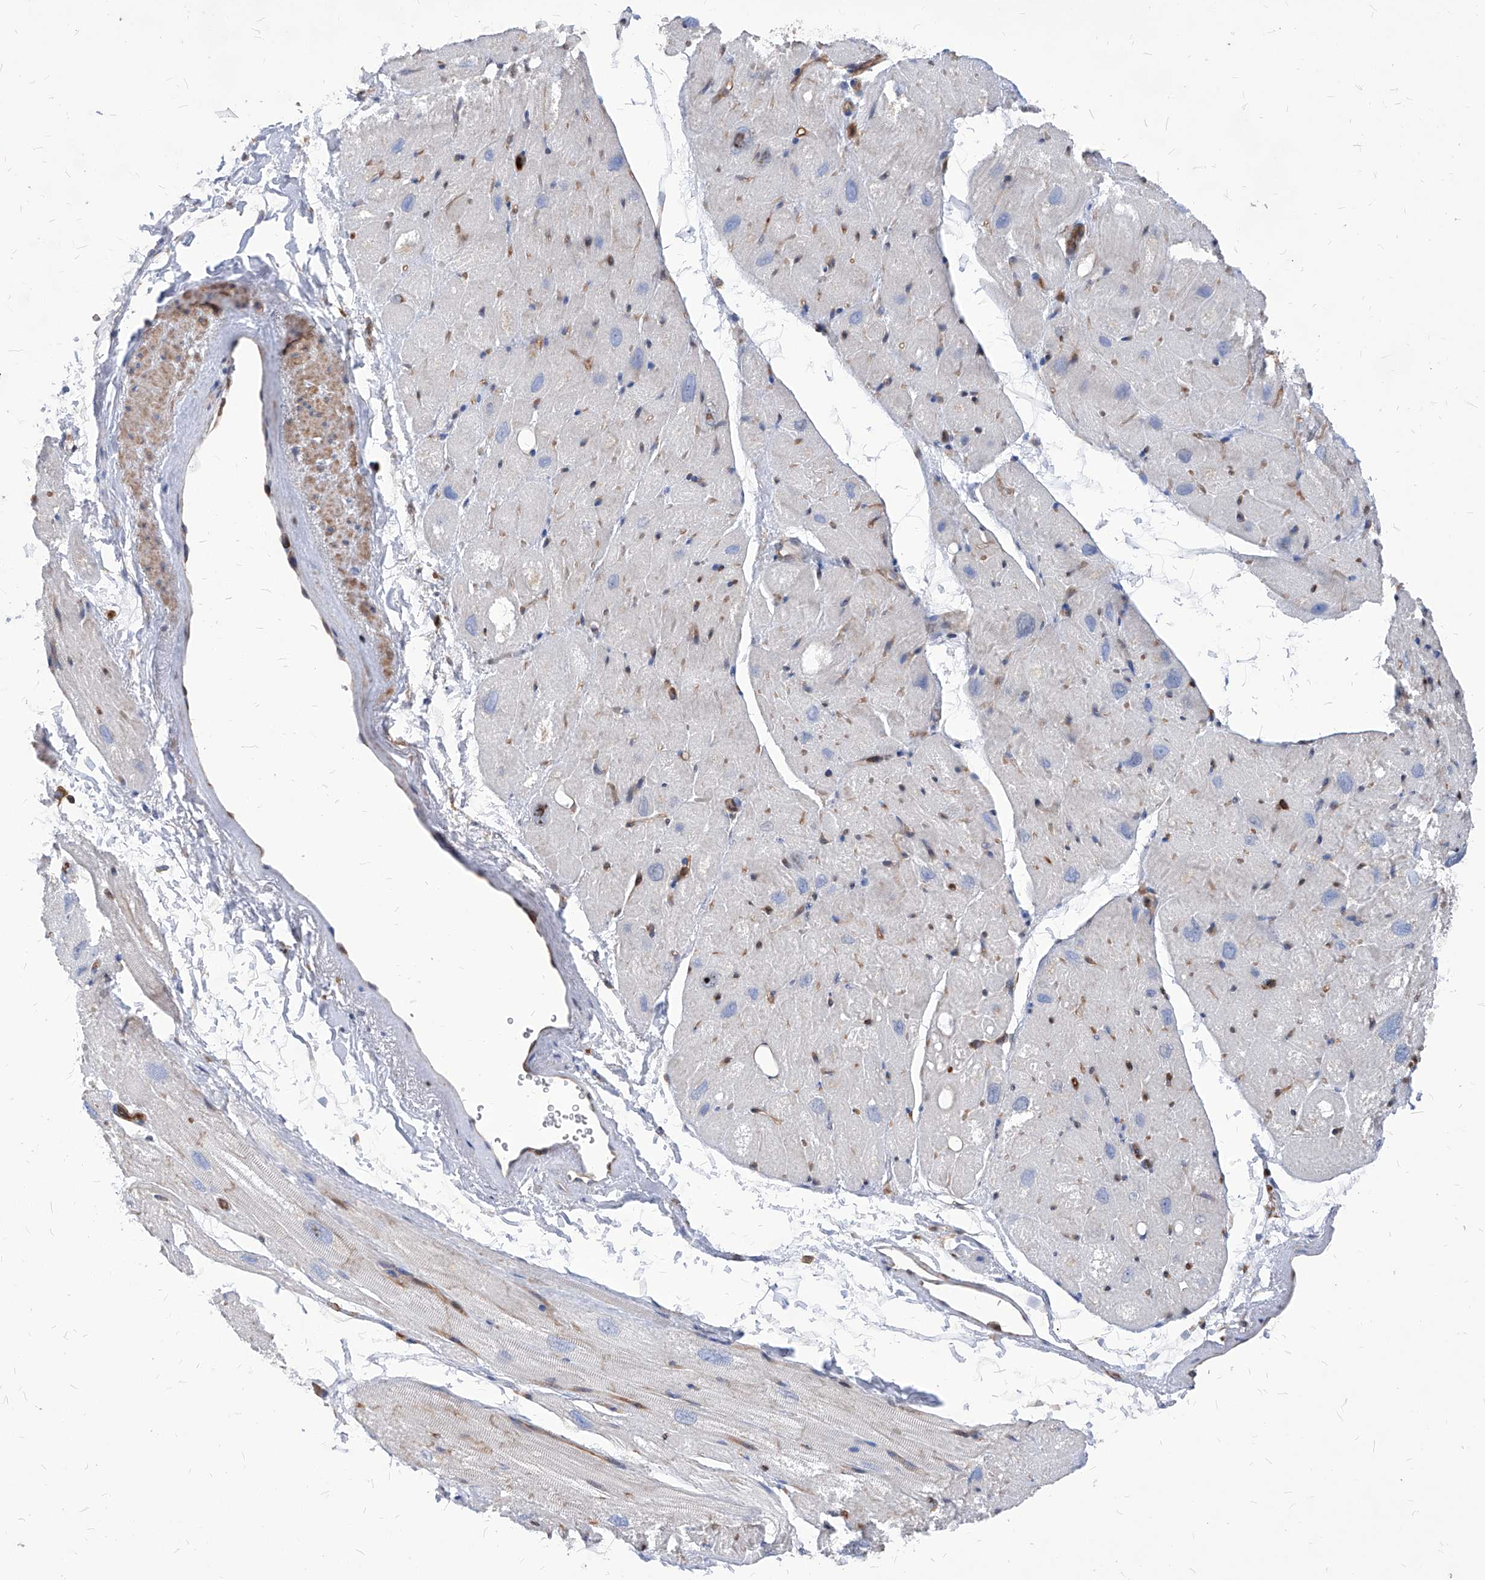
{"staining": {"intensity": "moderate", "quantity": "<25%", "location": "cytoplasmic/membranous"}, "tissue": "heart muscle", "cell_type": "Cardiomyocytes", "image_type": "normal", "snomed": [{"axis": "morphology", "description": "Normal tissue, NOS"}, {"axis": "topography", "description": "Heart"}], "caption": "IHC (DAB (3,3'-diaminobenzidine)) staining of normal heart muscle demonstrates moderate cytoplasmic/membranous protein positivity in approximately <25% of cardiomyocytes. (DAB (3,3'-diaminobenzidine) IHC, brown staining for protein, blue staining for nuclei).", "gene": "ABRACL", "patient": {"sex": "male", "age": 50}}